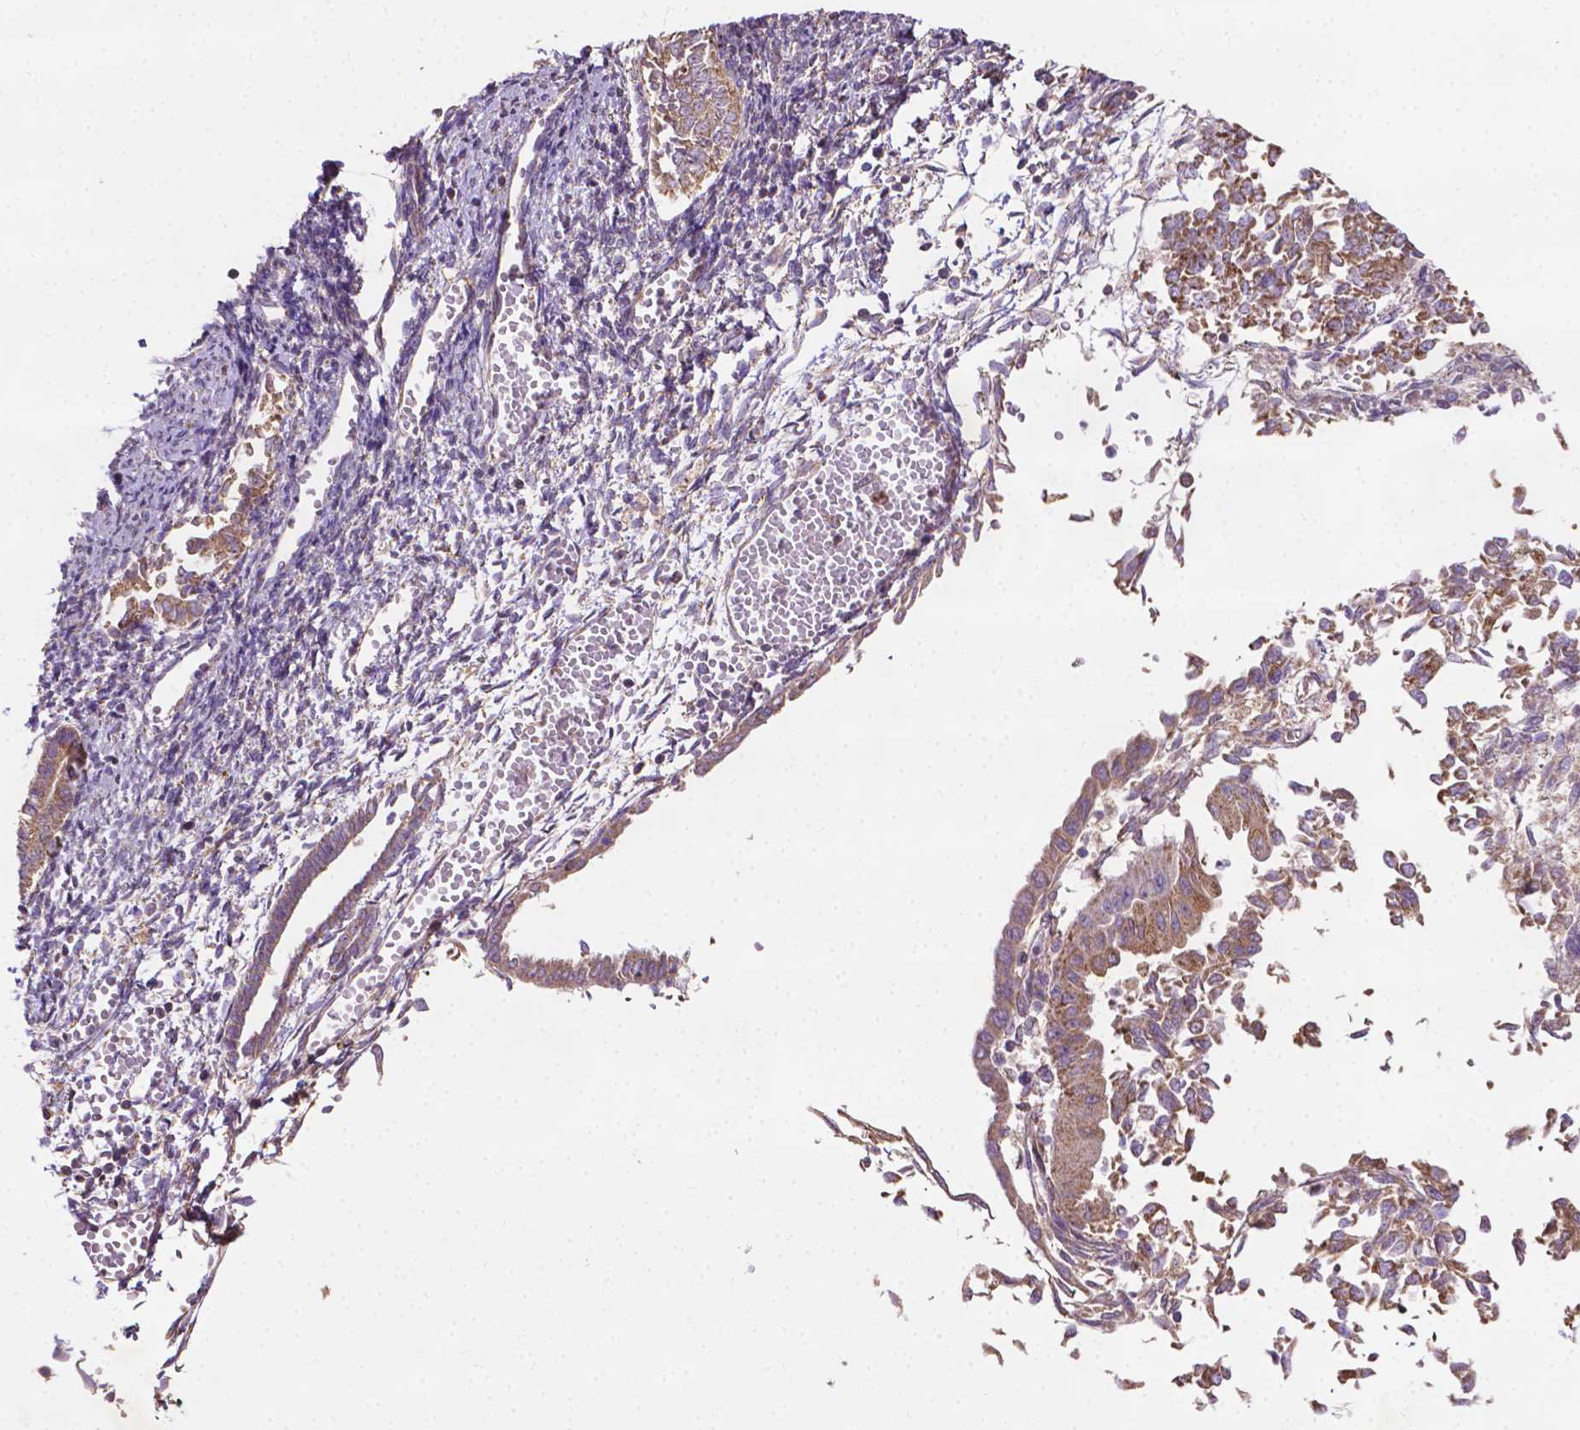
{"staining": {"intensity": "moderate", "quantity": ">75%", "location": "cytoplasmic/membranous"}, "tissue": "endometrial cancer", "cell_type": "Tumor cells", "image_type": "cancer", "snomed": [{"axis": "morphology", "description": "Adenocarcinoma, NOS"}, {"axis": "topography", "description": "Endometrium"}], "caption": "Tumor cells show medium levels of moderate cytoplasmic/membranous expression in about >75% of cells in human endometrial cancer (adenocarcinoma).", "gene": "ILVBL", "patient": {"sex": "female", "age": 65}}